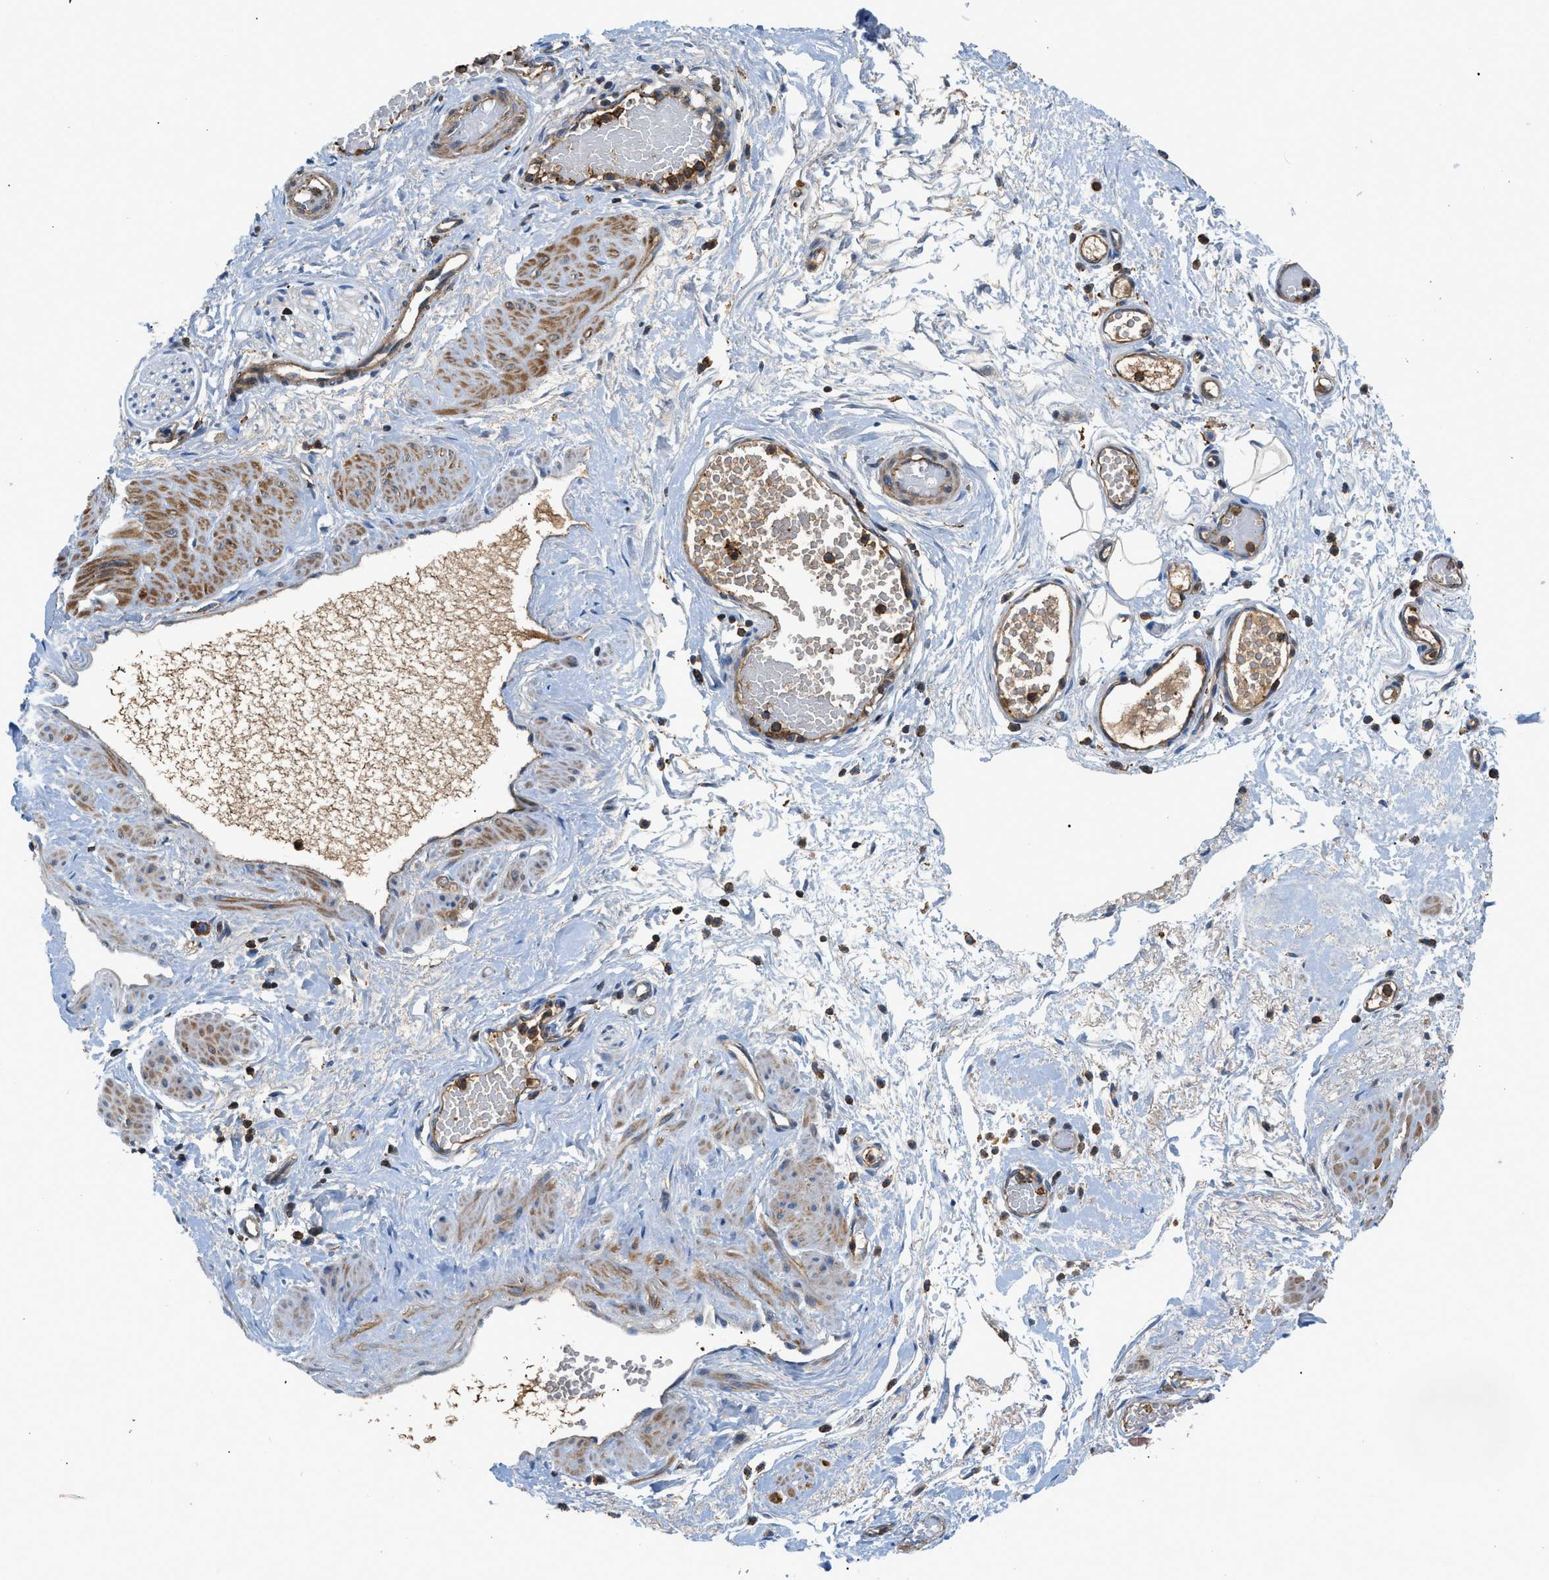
{"staining": {"intensity": "moderate", "quantity": "25%-75%", "location": "cytoplasmic/membranous"}, "tissue": "adipose tissue", "cell_type": "Adipocytes", "image_type": "normal", "snomed": [{"axis": "morphology", "description": "Normal tissue, NOS"}, {"axis": "topography", "description": "Soft tissue"}, {"axis": "topography", "description": "Vascular tissue"}], "caption": "This photomicrograph reveals immunohistochemistry staining of normal adipose tissue, with medium moderate cytoplasmic/membranous staining in approximately 25%-75% of adipocytes.", "gene": "ATP6V0D1", "patient": {"sex": "female", "age": 35}}